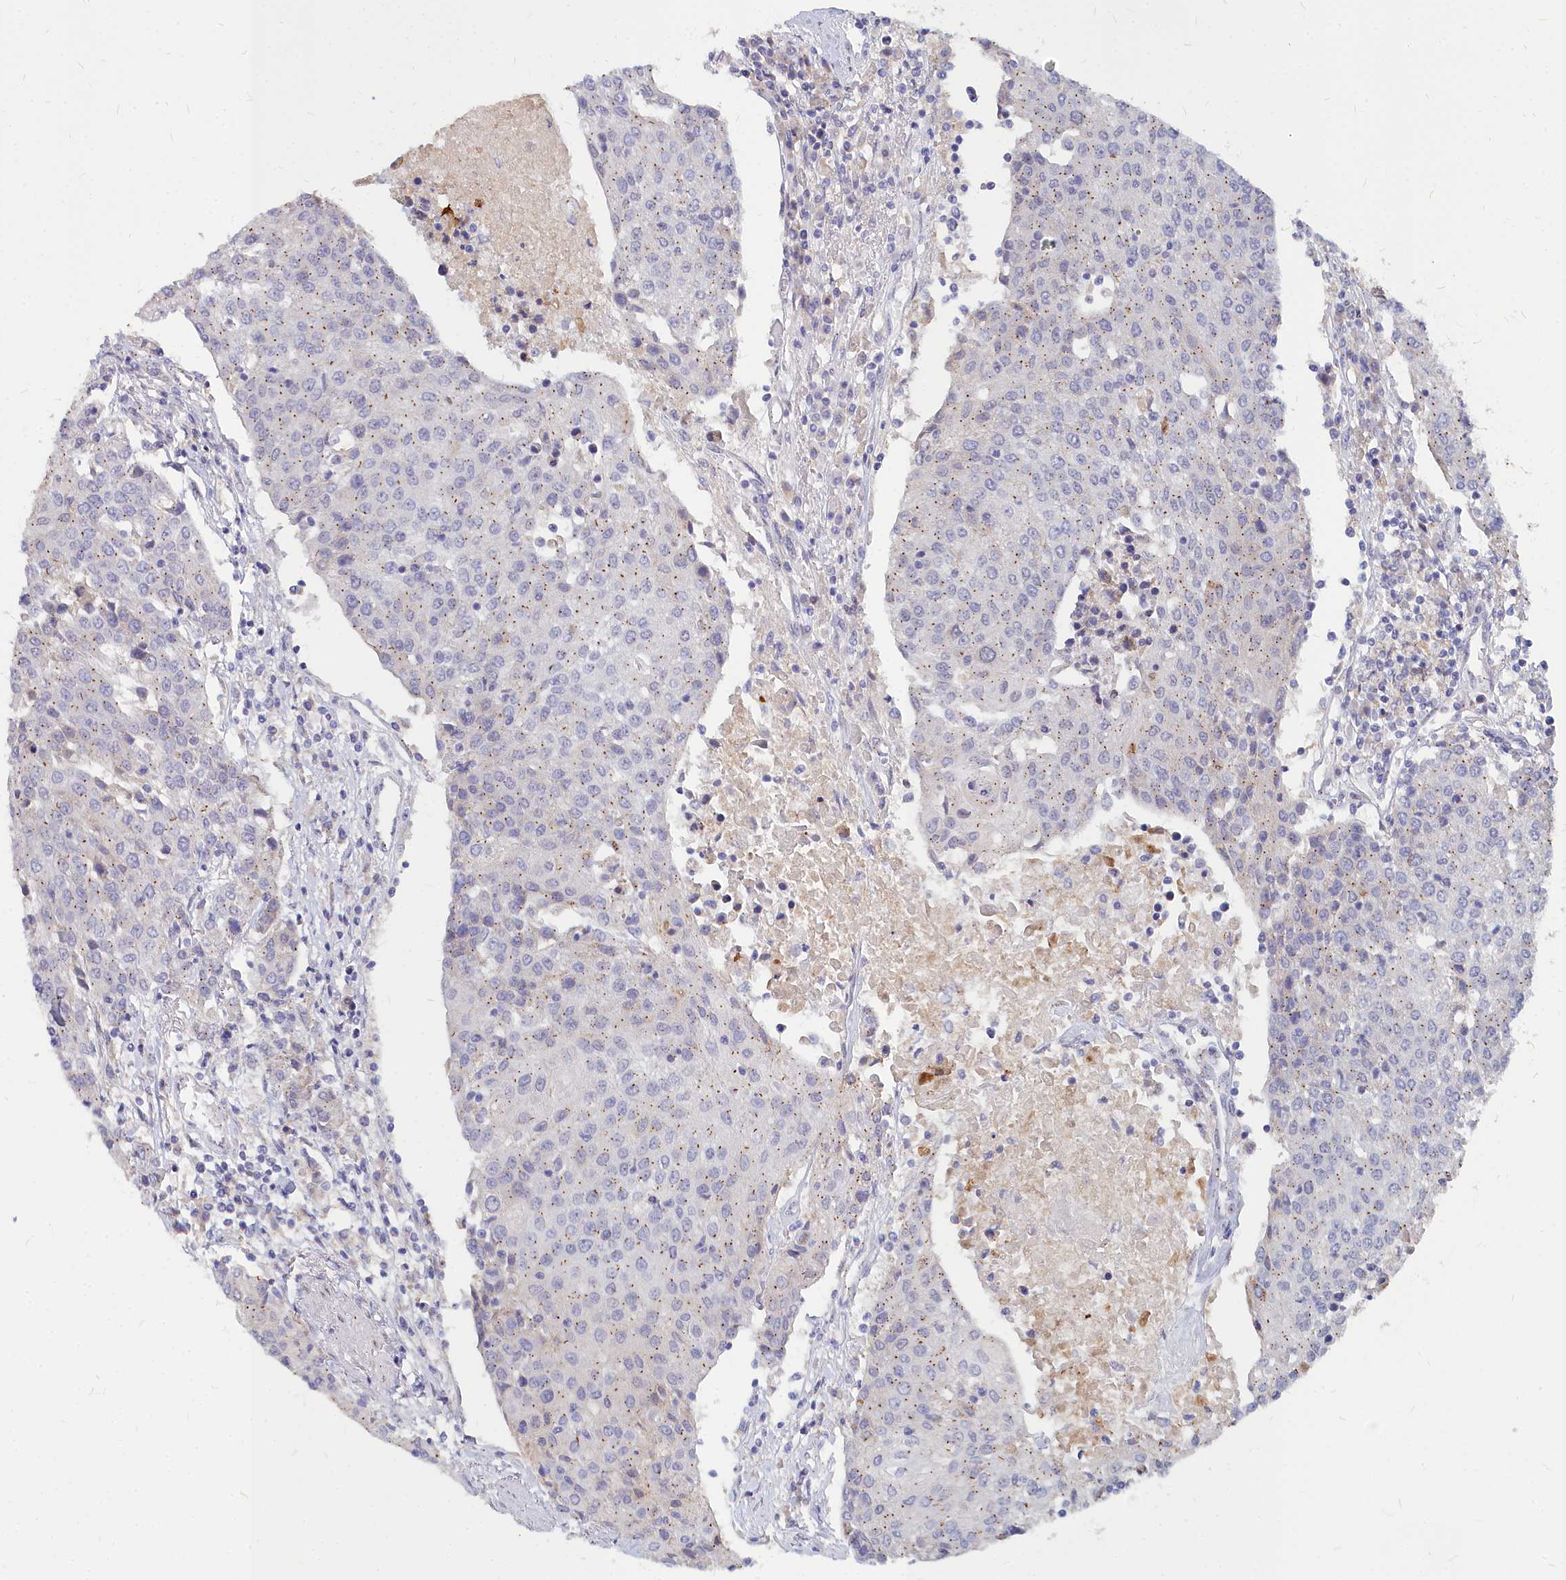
{"staining": {"intensity": "weak", "quantity": "25%-75%", "location": "cytoplasmic/membranous"}, "tissue": "urothelial cancer", "cell_type": "Tumor cells", "image_type": "cancer", "snomed": [{"axis": "morphology", "description": "Urothelial carcinoma, High grade"}, {"axis": "topography", "description": "Urinary bladder"}], "caption": "High-grade urothelial carcinoma was stained to show a protein in brown. There is low levels of weak cytoplasmic/membranous staining in approximately 25%-75% of tumor cells. (DAB (3,3'-diaminobenzidine) IHC with brightfield microscopy, high magnification).", "gene": "NOXA1", "patient": {"sex": "female", "age": 85}}